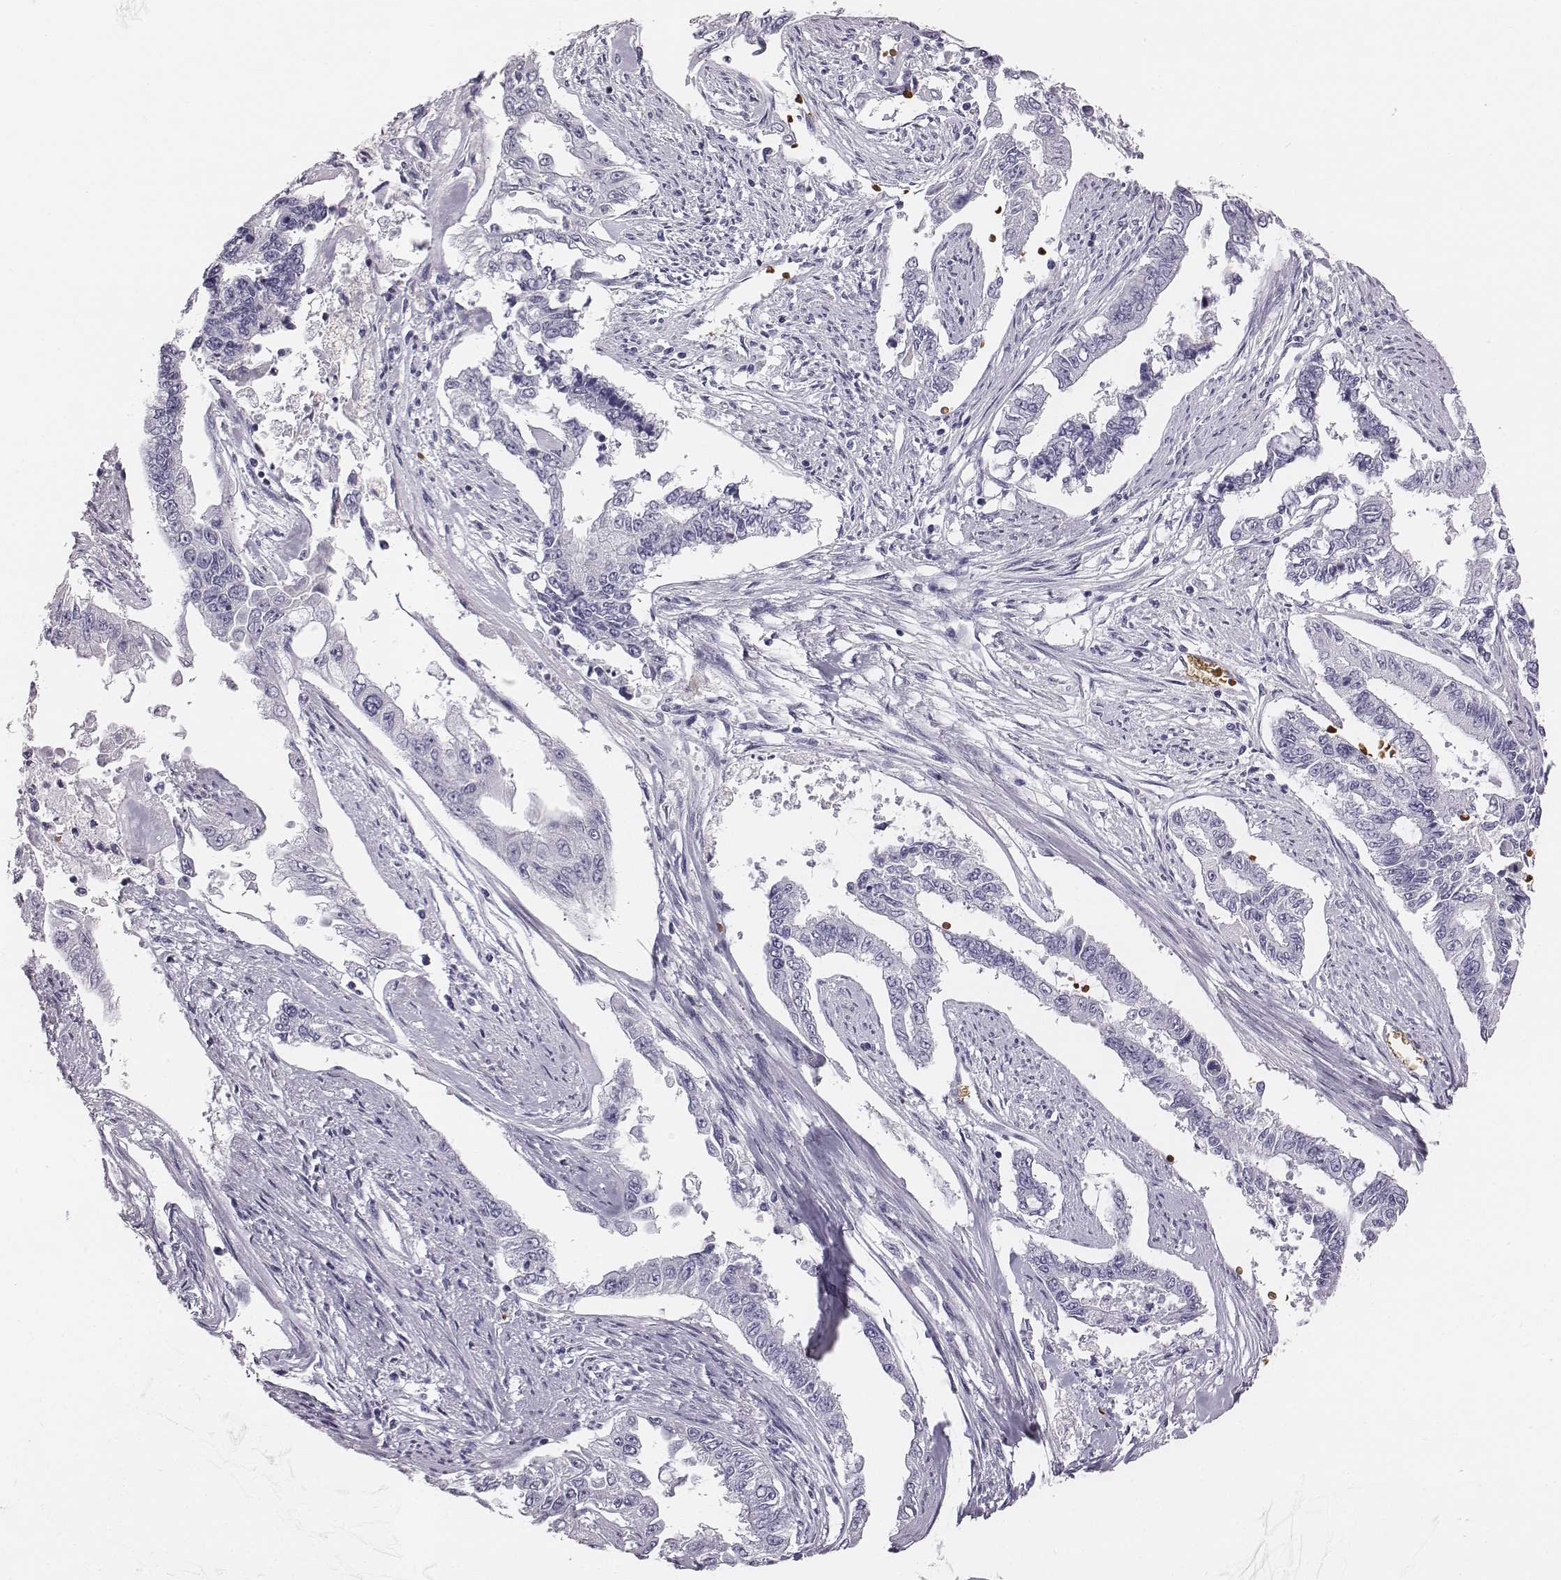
{"staining": {"intensity": "negative", "quantity": "none", "location": "none"}, "tissue": "endometrial cancer", "cell_type": "Tumor cells", "image_type": "cancer", "snomed": [{"axis": "morphology", "description": "Adenocarcinoma, NOS"}, {"axis": "topography", "description": "Uterus"}], "caption": "Immunohistochemical staining of human adenocarcinoma (endometrial) demonstrates no significant staining in tumor cells. (DAB immunohistochemistry (IHC) with hematoxylin counter stain).", "gene": "HBZ", "patient": {"sex": "female", "age": 59}}